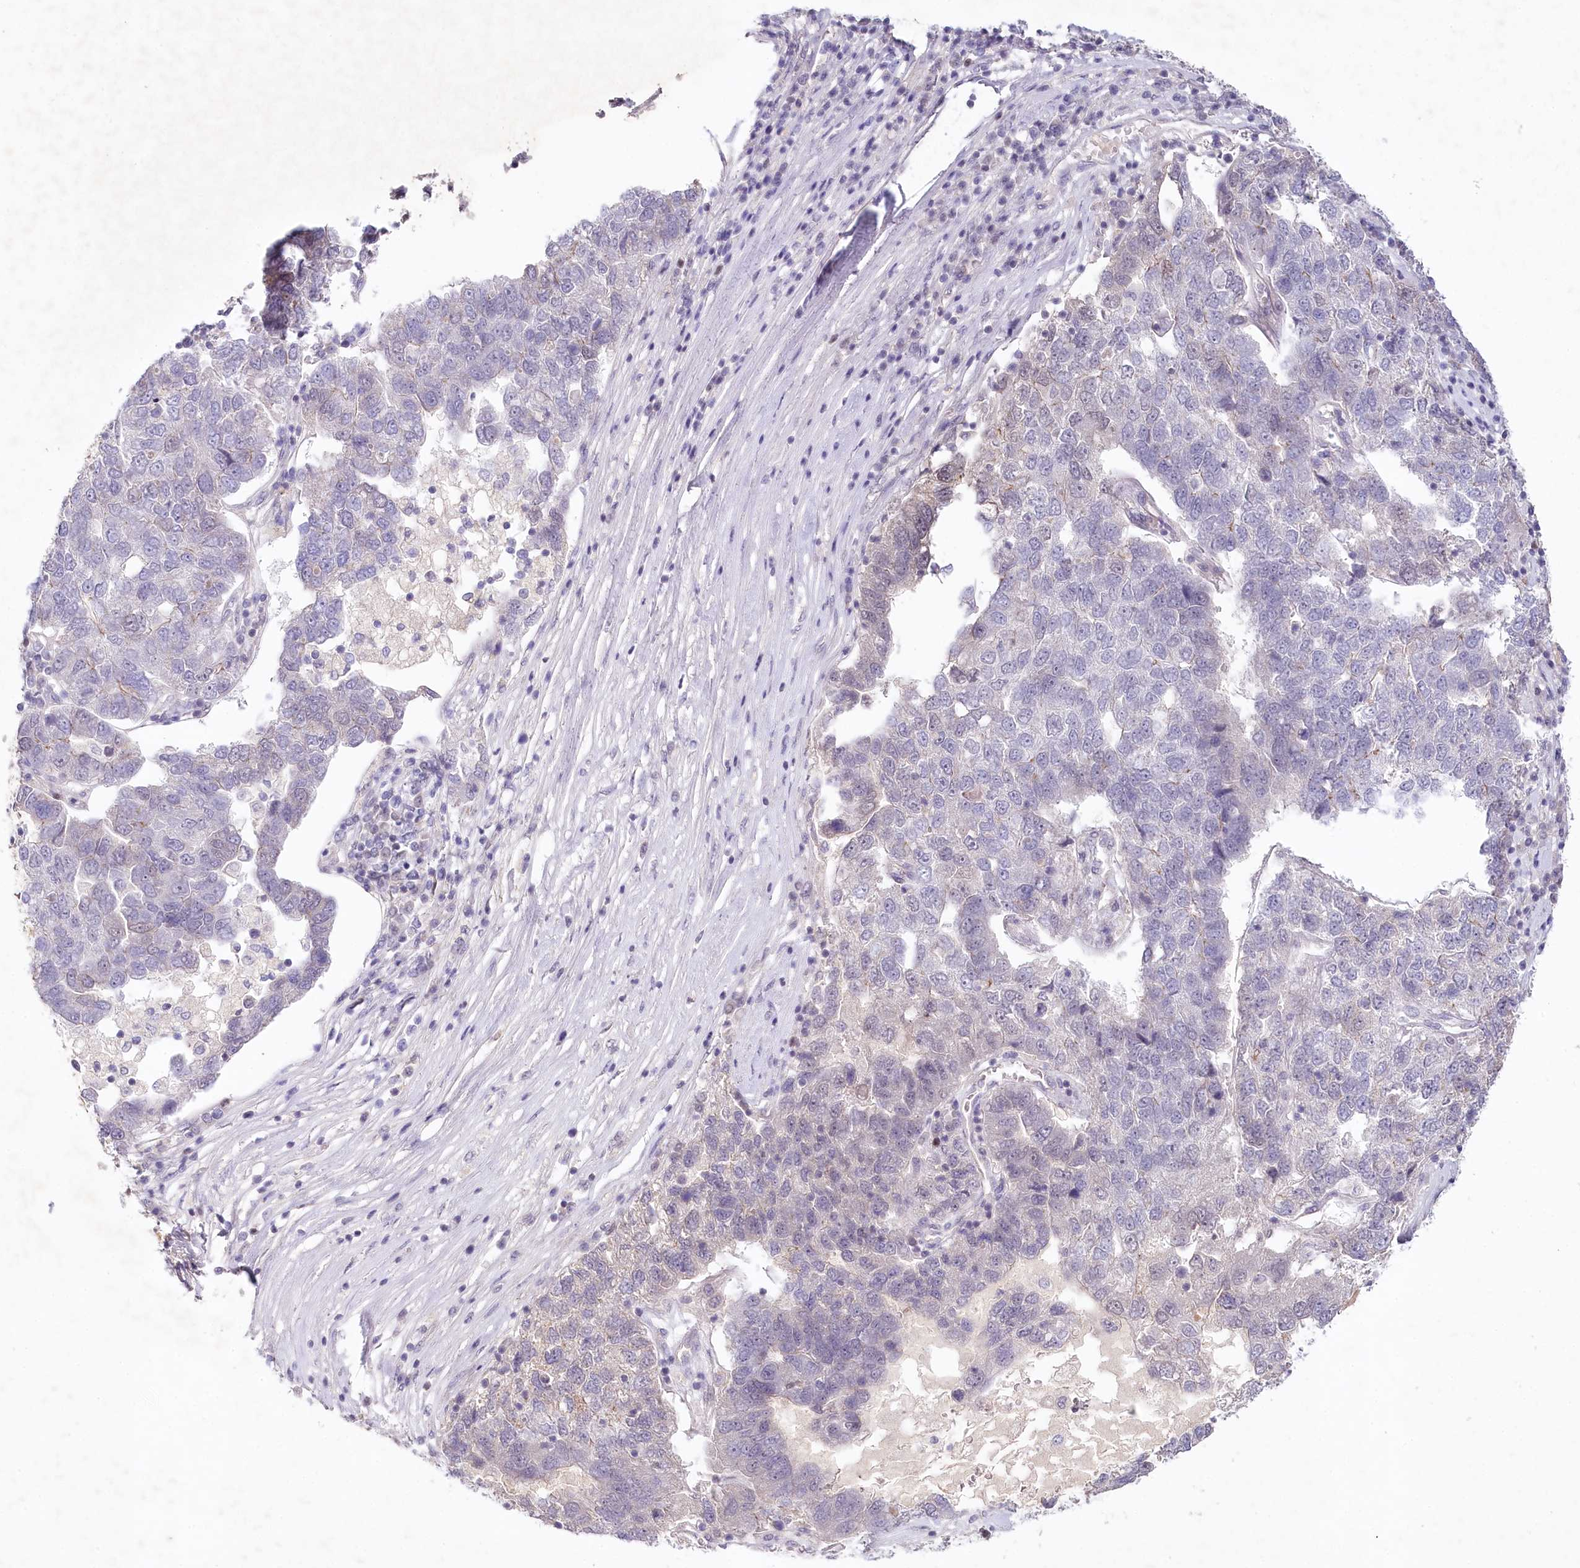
{"staining": {"intensity": "negative", "quantity": "none", "location": "none"}, "tissue": "pancreatic cancer", "cell_type": "Tumor cells", "image_type": "cancer", "snomed": [{"axis": "morphology", "description": "Adenocarcinoma, NOS"}, {"axis": "topography", "description": "Pancreas"}], "caption": "IHC of pancreatic adenocarcinoma exhibits no staining in tumor cells.", "gene": "AMTN", "patient": {"sex": "female", "age": 61}}